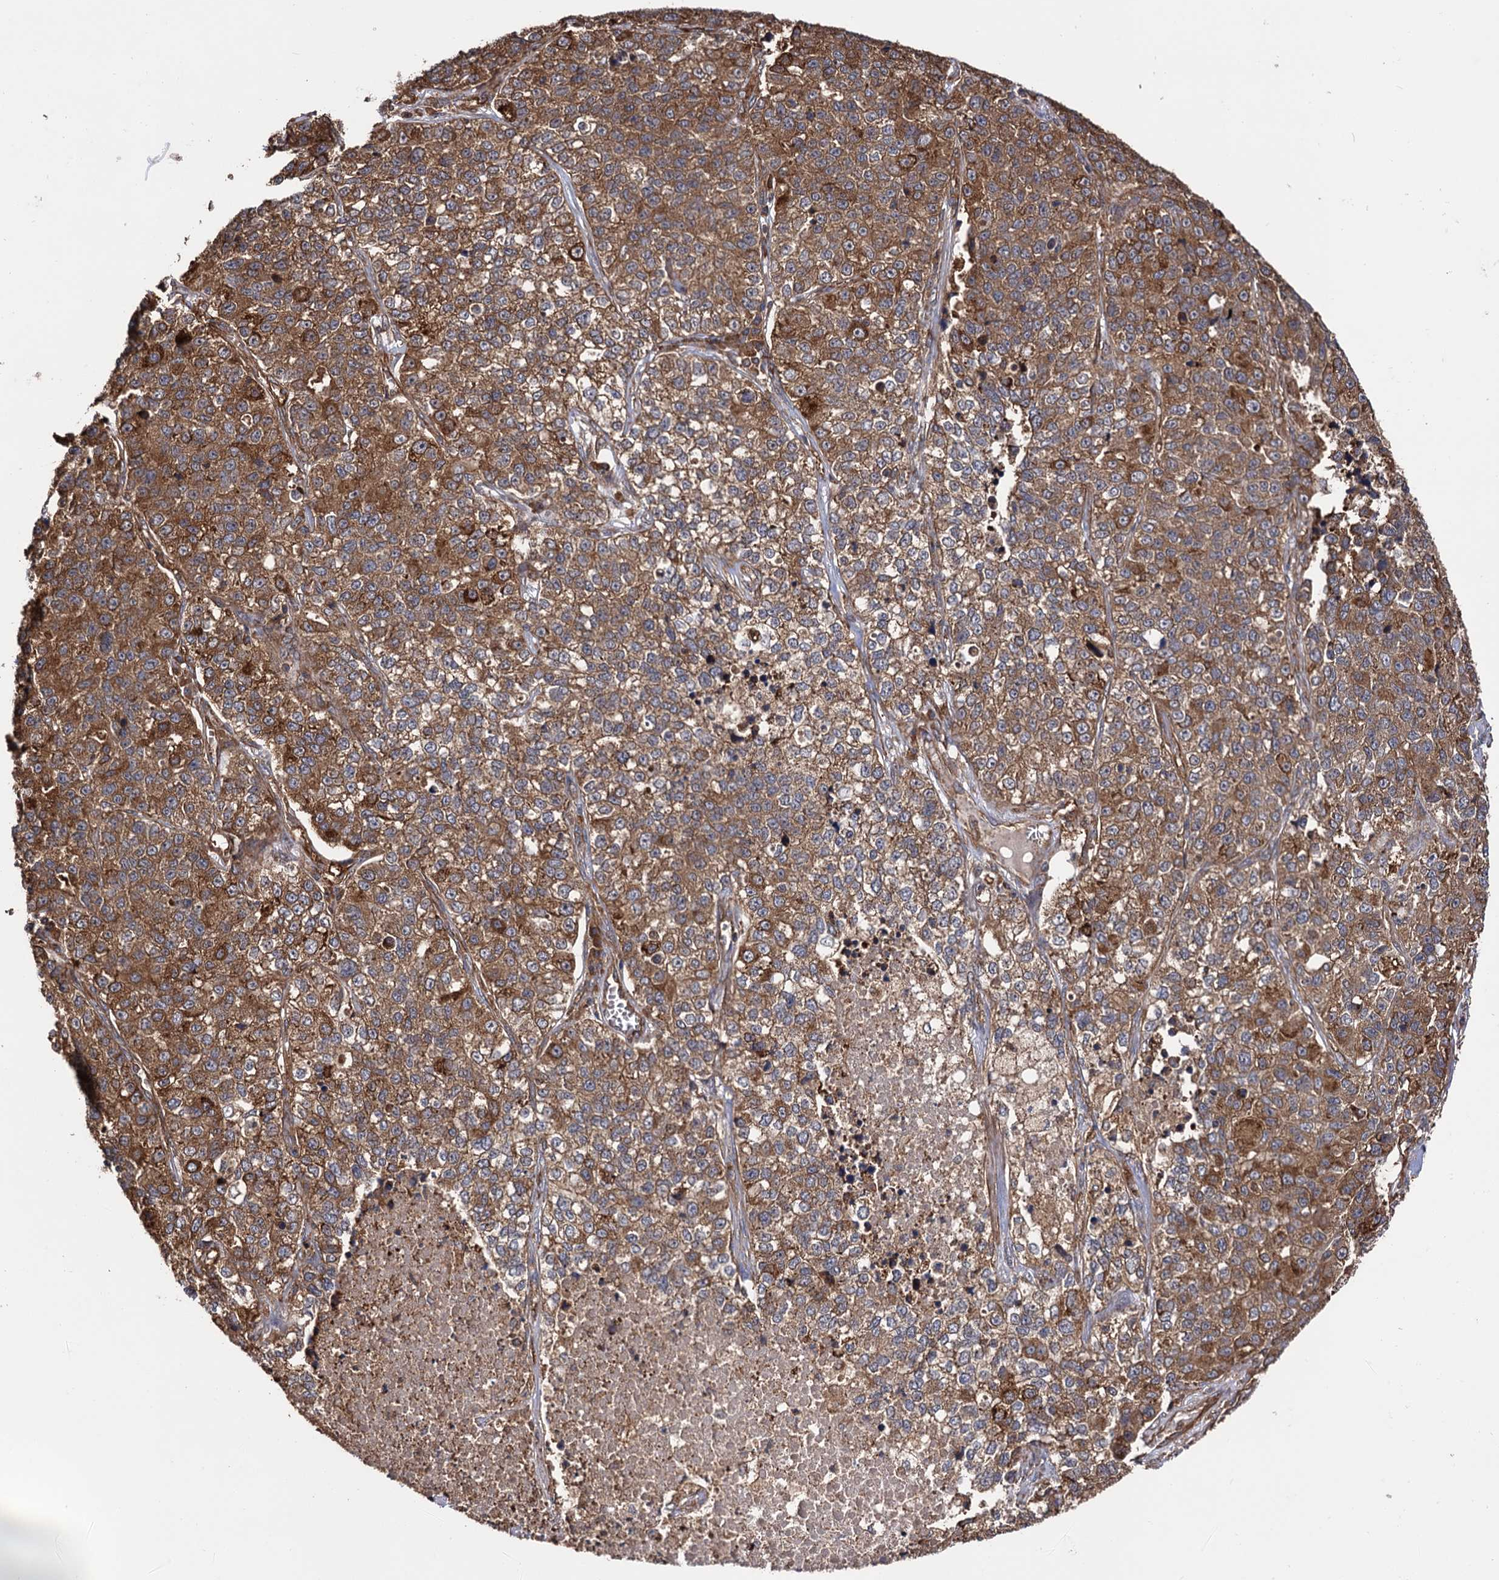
{"staining": {"intensity": "moderate", "quantity": ">75%", "location": "cytoplasmic/membranous"}, "tissue": "lung cancer", "cell_type": "Tumor cells", "image_type": "cancer", "snomed": [{"axis": "morphology", "description": "Adenocarcinoma, NOS"}, {"axis": "topography", "description": "Lung"}], "caption": "Lung adenocarcinoma stained with IHC reveals moderate cytoplasmic/membranous positivity in about >75% of tumor cells.", "gene": "ATP8B4", "patient": {"sex": "male", "age": 49}}